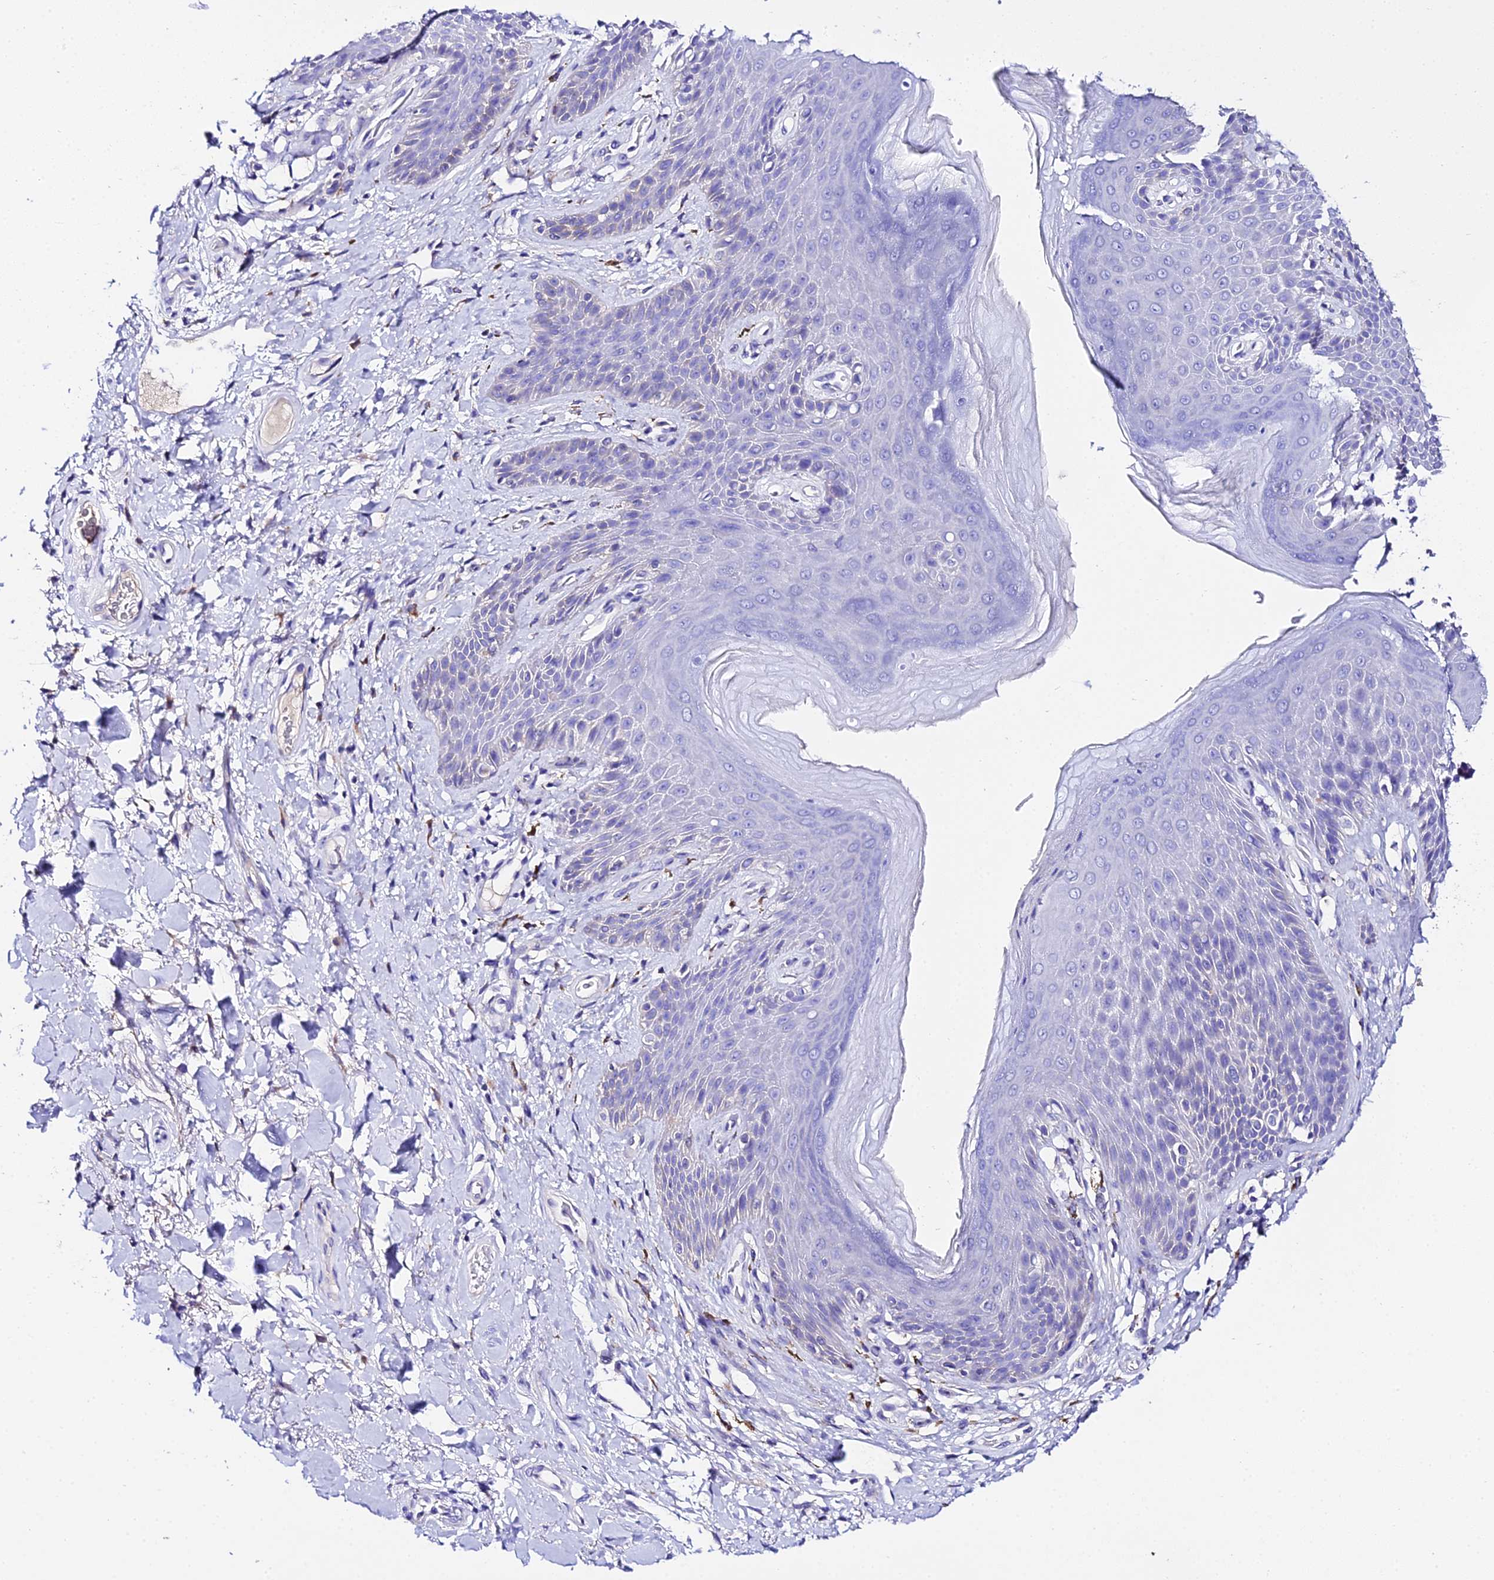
{"staining": {"intensity": "moderate", "quantity": "<25%", "location": "cytoplasmic/membranous"}, "tissue": "skin", "cell_type": "Epidermal cells", "image_type": "normal", "snomed": [{"axis": "morphology", "description": "Normal tissue, NOS"}, {"axis": "topography", "description": "Anal"}], "caption": "High-power microscopy captured an IHC image of unremarkable skin, revealing moderate cytoplasmic/membranous staining in approximately <25% of epidermal cells.", "gene": "TMEM117", "patient": {"sex": "female", "age": 89}}